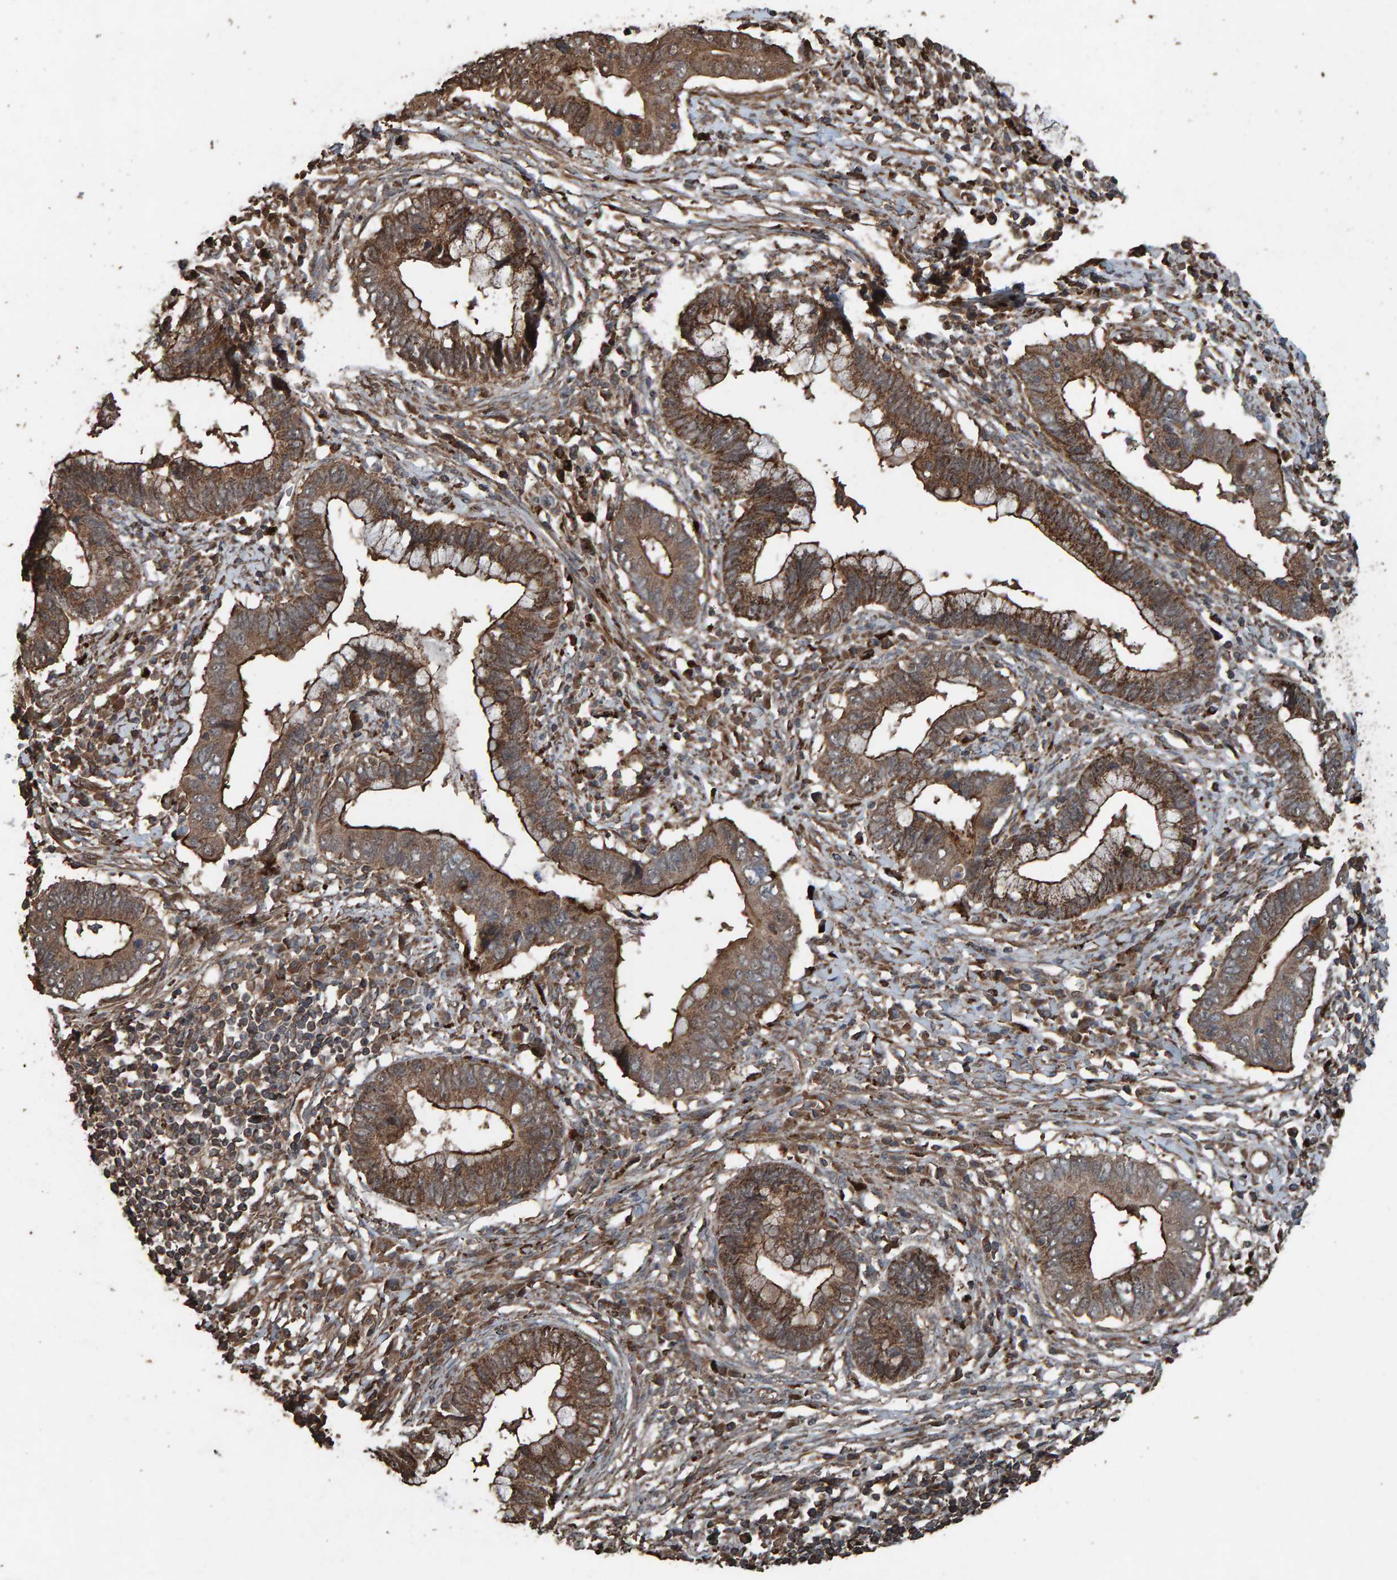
{"staining": {"intensity": "strong", "quantity": "25%-75%", "location": "cytoplasmic/membranous"}, "tissue": "cervical cancer", "cell_type": "Tumor cells", "image_type": "cancer", "snomed": [{"axis": "morphology", "description": "Adenocarcinoma, NOS"}, {"axis": "topography", "description": "Cervix"}], "caption": "Human cervical adenocarcinoma stained with a protein marker exhibits strong staining in tumor cells.", "gene": "DUS1L", "patient": {"sex": "female", "age": 44}}